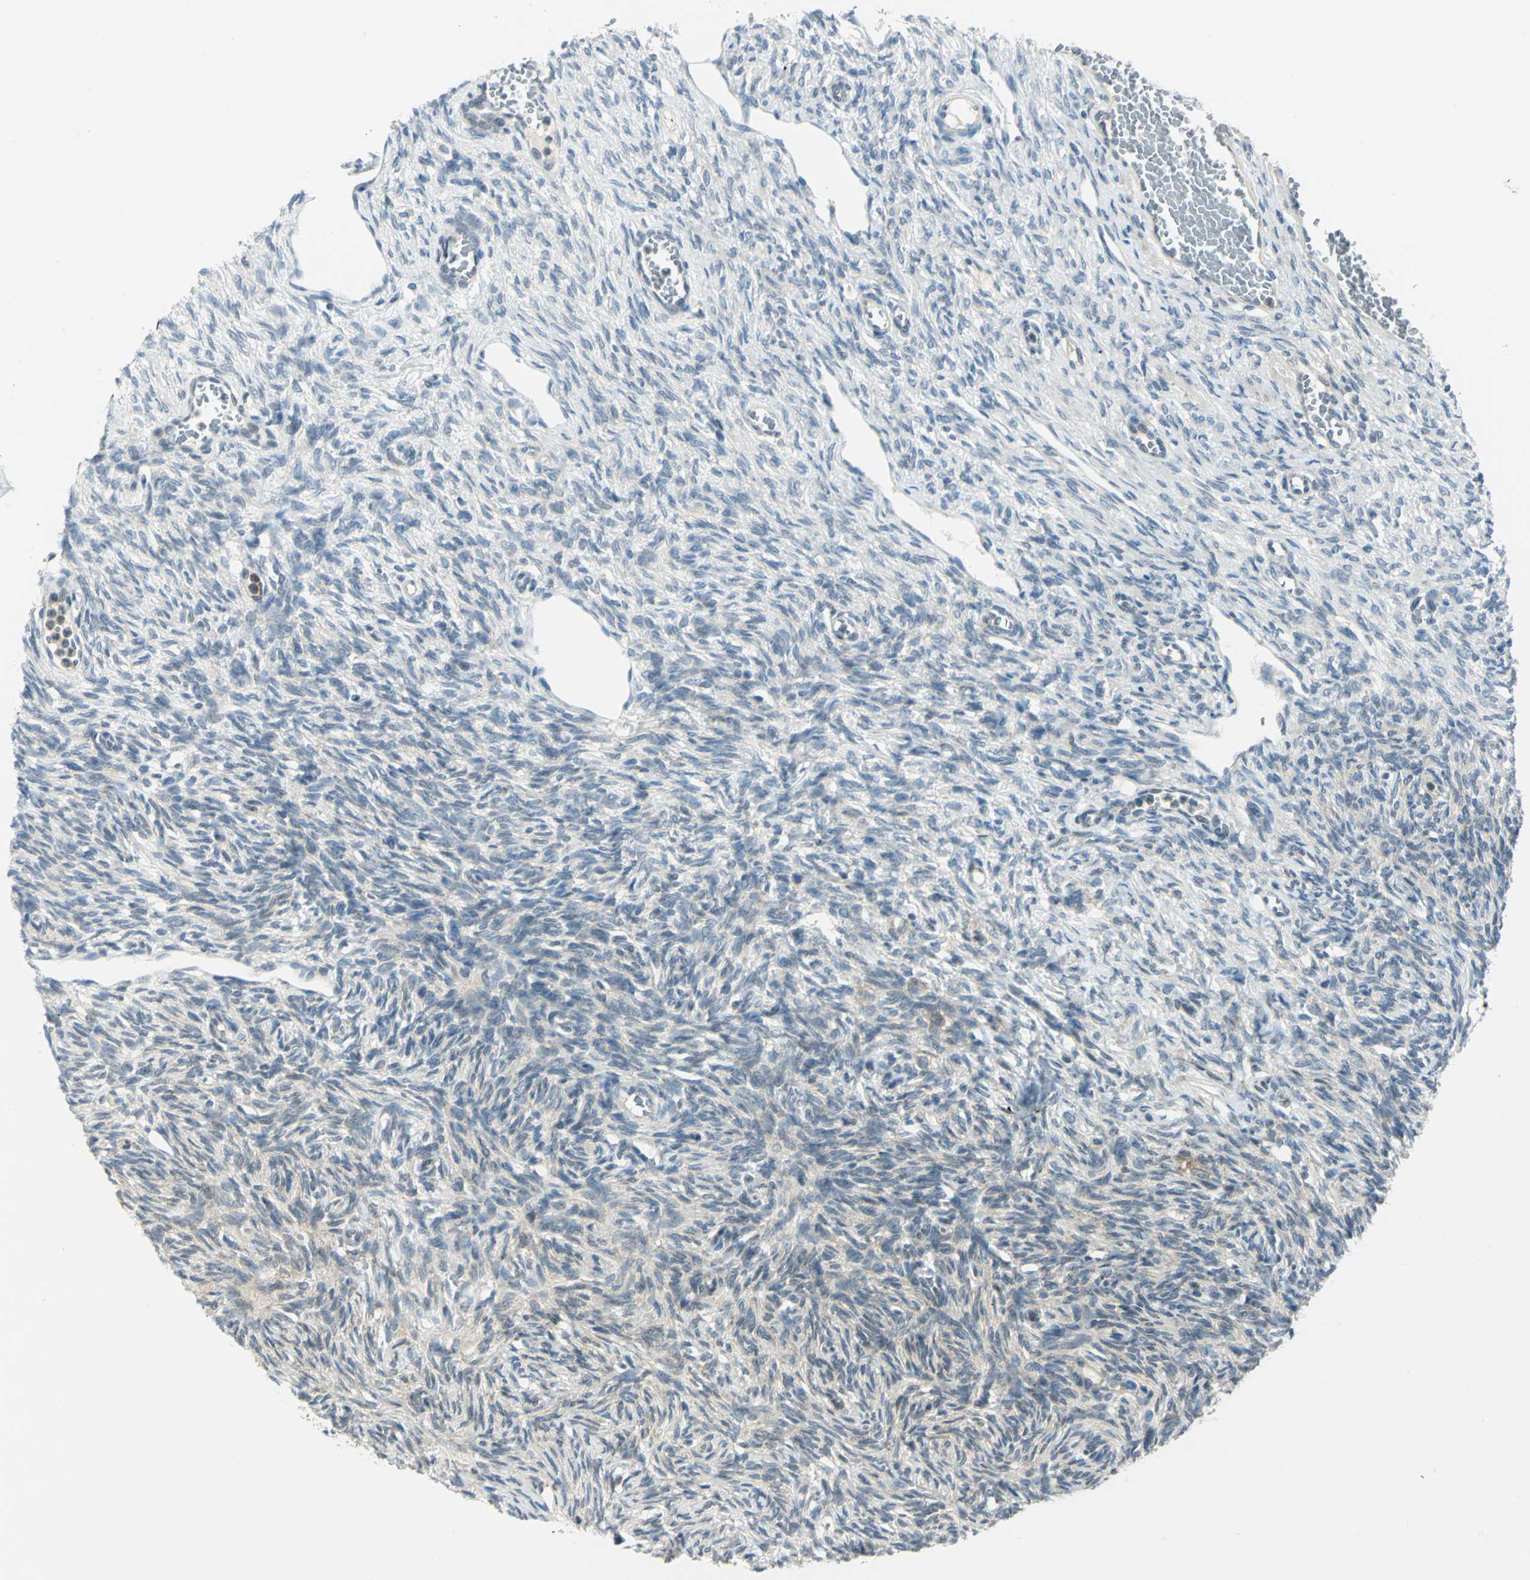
{"staining": {"intensity": "weak", "quantity": "<25%", "location": "cytoplasmic/membranous"}, "tissue": "ovary", "cell_type": "Ovarian stroma cells", "image_type": "normal", "snomed": [{"axis": "morphology", "description": "Normal tissue, NOS"}, {"axis": "topography", "description": "Ovary"}], "caption": "Immunohistochemical staining of benign human ovary shows no significant staining in ovarian stroma cells. (DAB (3,3'-diaminobenzidine) immunohistochemistry with hematoxylin counter stain).", "gene": "ALDOA", "patient": {"sex": "female", "age": 33}}